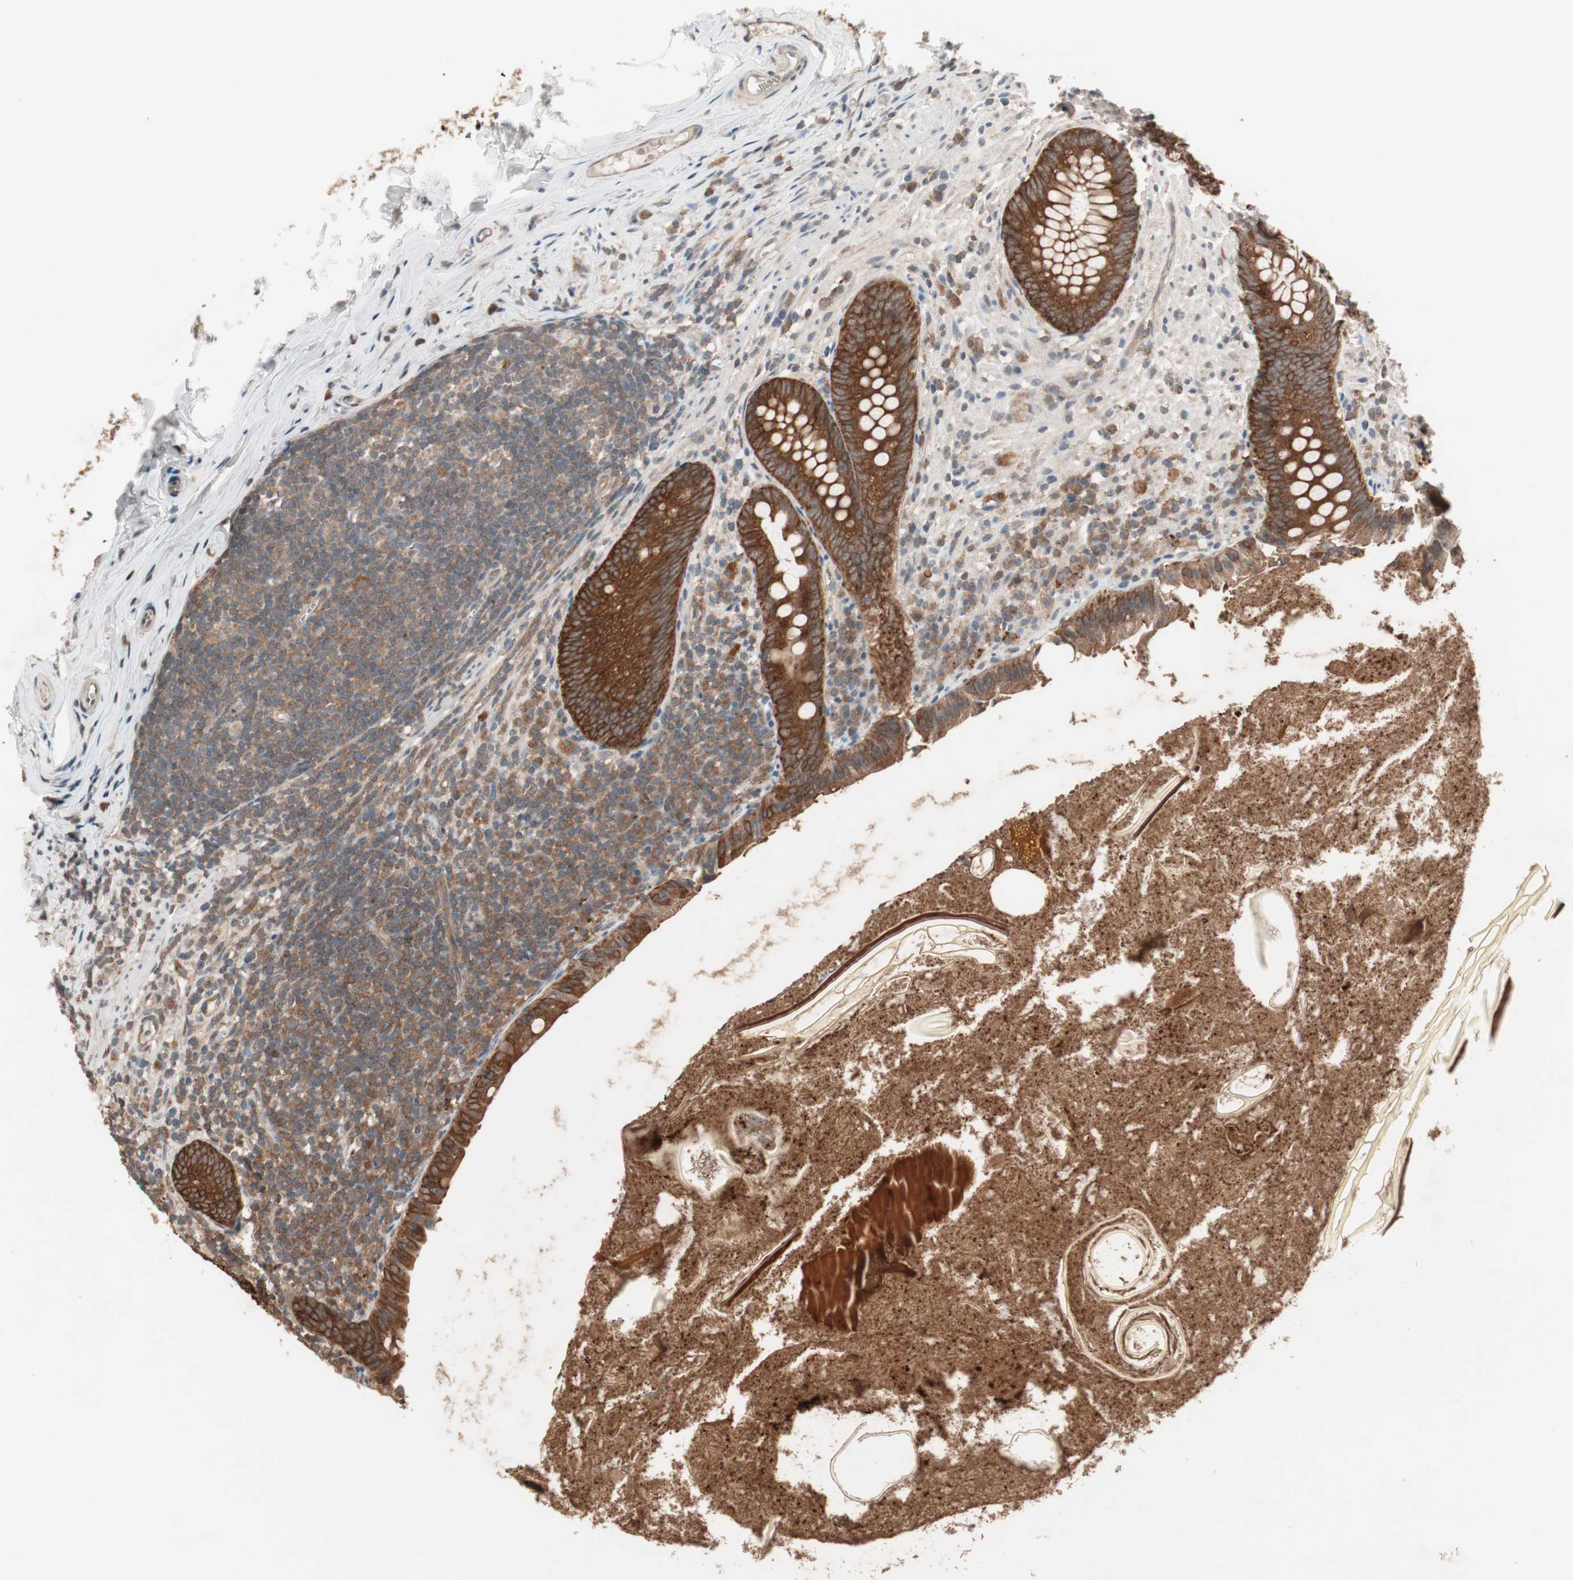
{"staining": {"intensity": "strong", "quantity": ">75%", "location": "cytoplasmic/membranous"}, "tissue": "appendix", "cell_type": "Glandular cells", "image_type": "normal", "snomed": [{"axis": "morphology", "description": "Normal tissue, NOS"}, {"axis": "topography", "description": "Appendix"}], "caption": "DAB (3,3'-diaminobenzidine) immunohistochemical staining of benign appendix displays strong cytoplasmic/membranous protein expression in approximately >75% of glandular cells. The staining is performed using DAB brown chromogen to label protein expression. The nuclei are counter-stained blue using hematoxylin.", "gene": "FBXO5", "patient": {"sex": "male", "age": 52}}